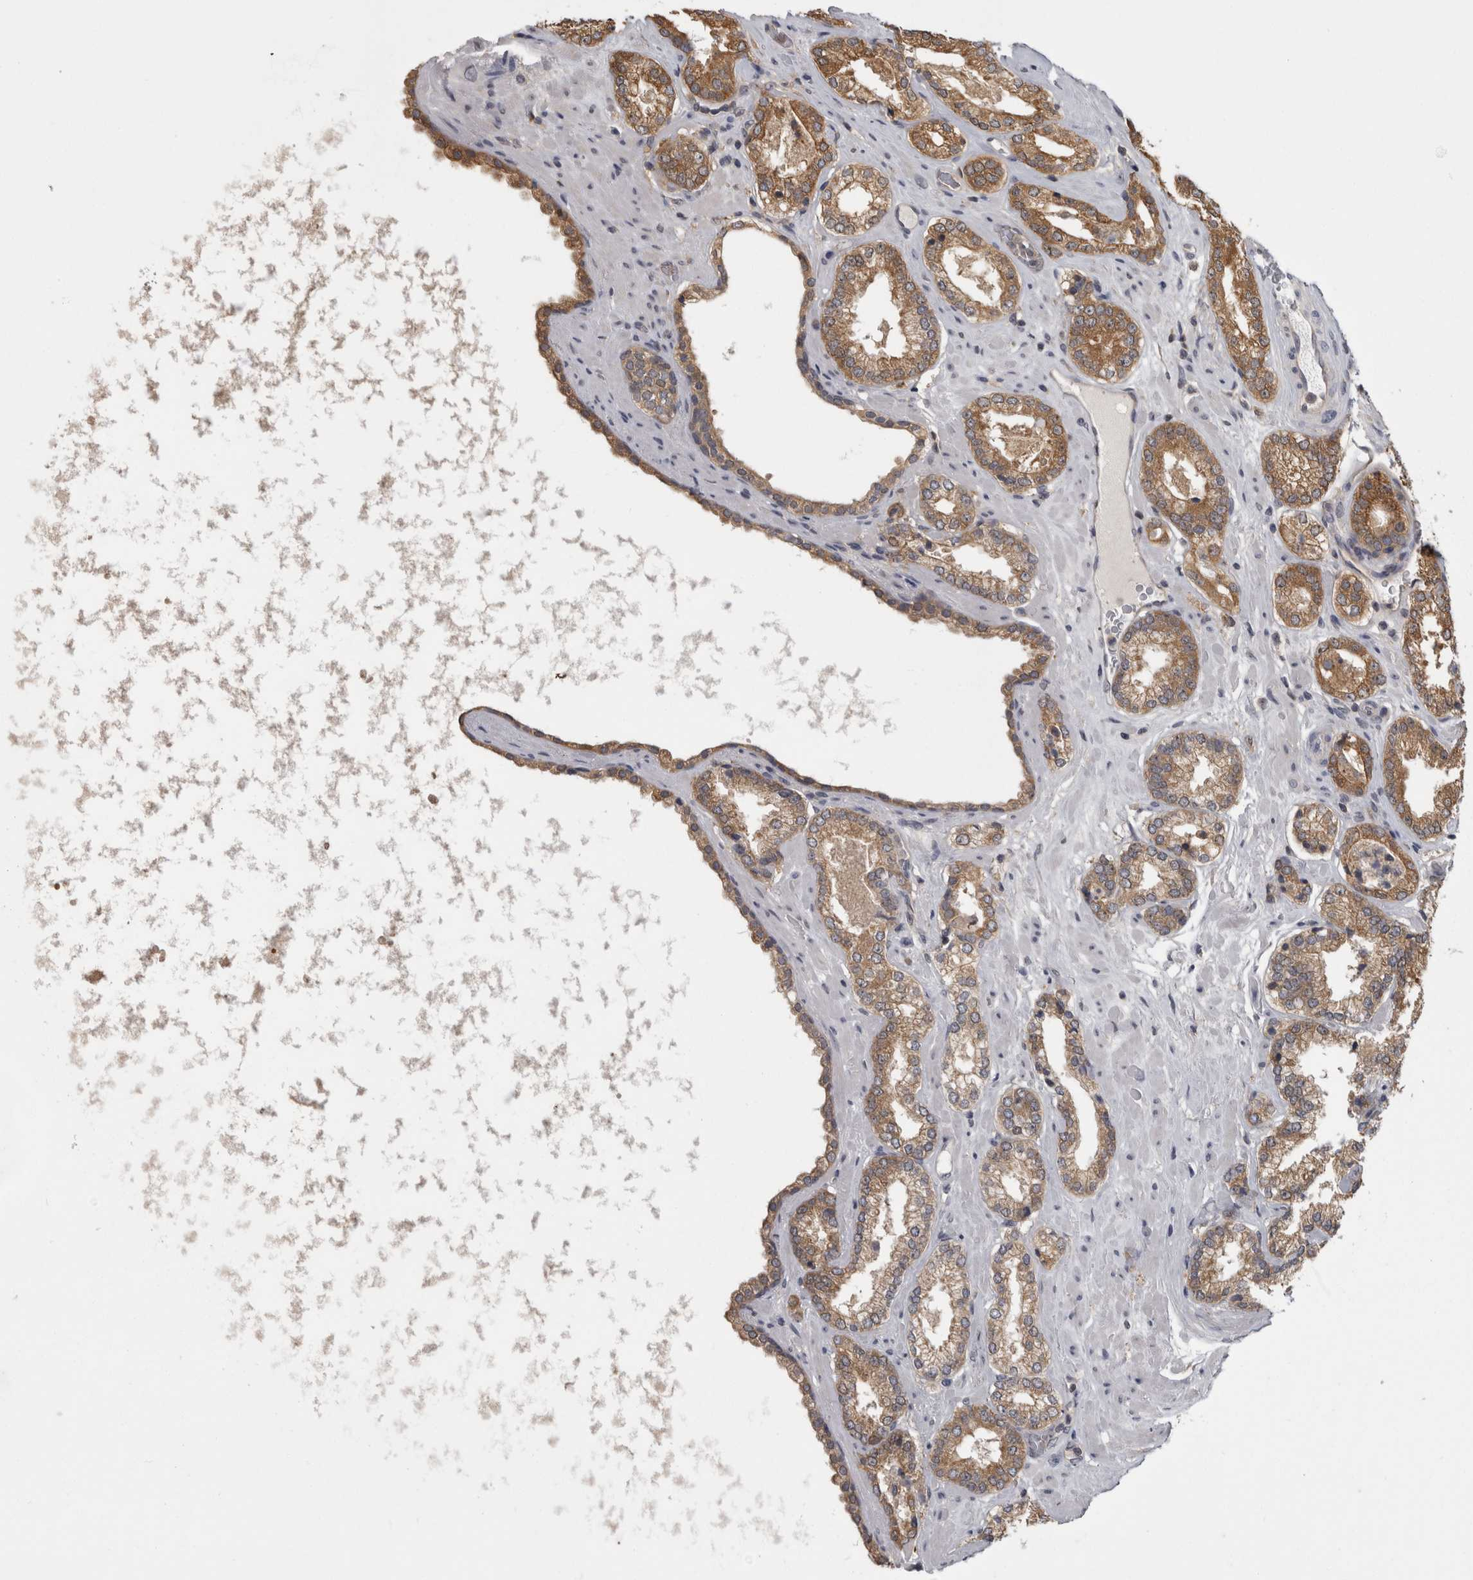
{"staining": {"intensity": "moderate", "quantity": ">75%", "location": "cytoplasmic/membranous"}, "tissue": "prostate cancer", "cell_type": "Tumor cells", "image_type": "cancer", "snomed": [{"axis": "morphology", "description": "Adenocarcinoma, Low grade"}, {"axis": "topography", "description": "Prostate"}], "caption": "Immunohistochemical staining of human low-grade adenocarcinoma (prostate) demonstrates moderate cytoplasmic/membranous protein staining in approximately >75% of tumor cells.", "gene": "APRT", "patient": {"sex": "male", "age": 62}}